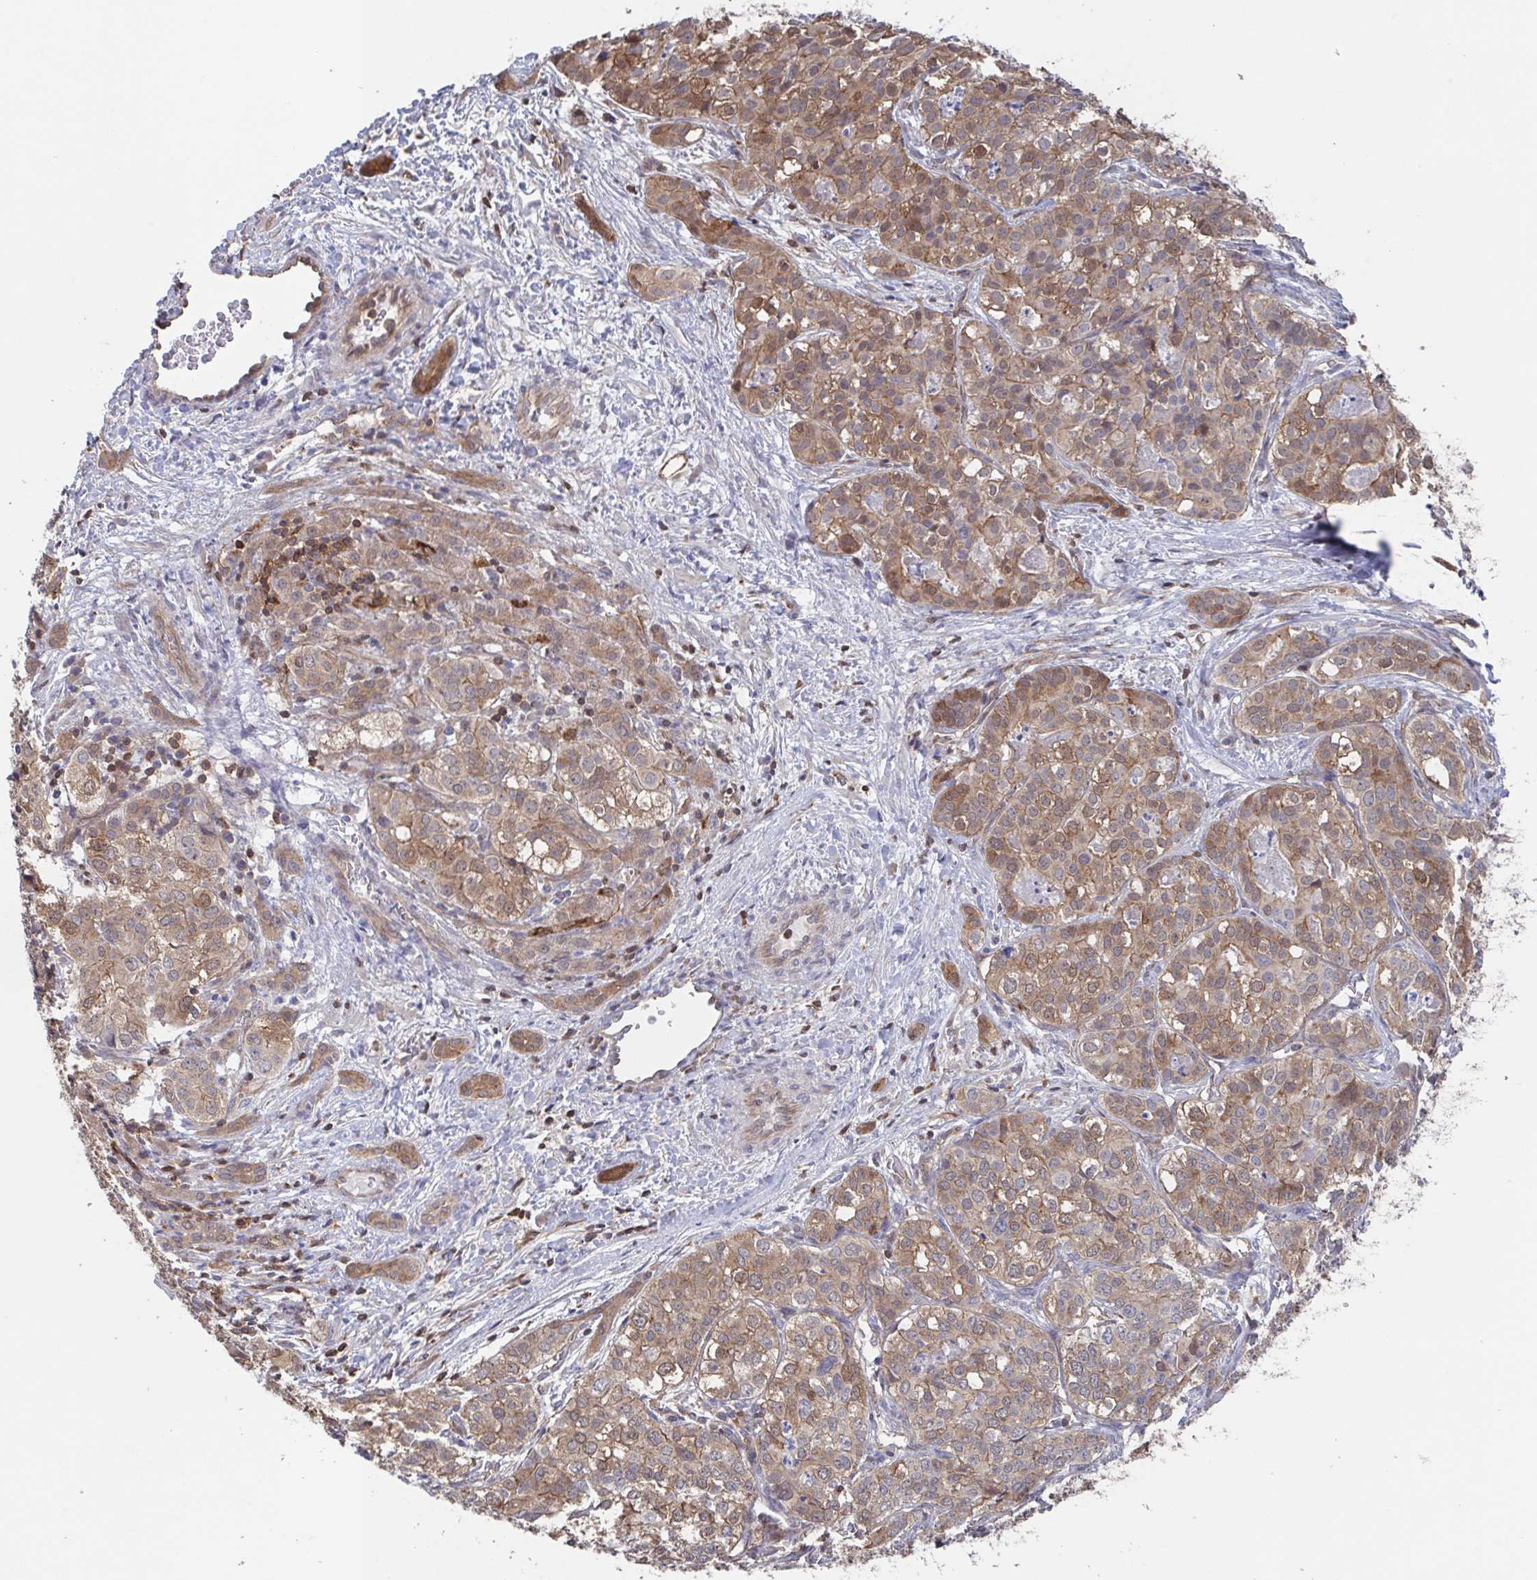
{"staining": {"intensity": "moderate", "quantity": ">75%", "location": "cytoplasmic/membranous"}, "tissue": "liver cancer", "cell_type": "Tumor cells", "image_type": "cancer", "snomed": [{"axis": "morphology", "description": "Cholangiocarcinoma"}, {"axis": "topography", "description": "Liver"}], "caption": "Liver cancer stained with immunohistochemistry (IHC) displays moderate cytoplasmic/membranous staining in approximately >75% of tumor cells.", "gene": "AGFG2", "patient": {"sex": "male", "age": 56}}